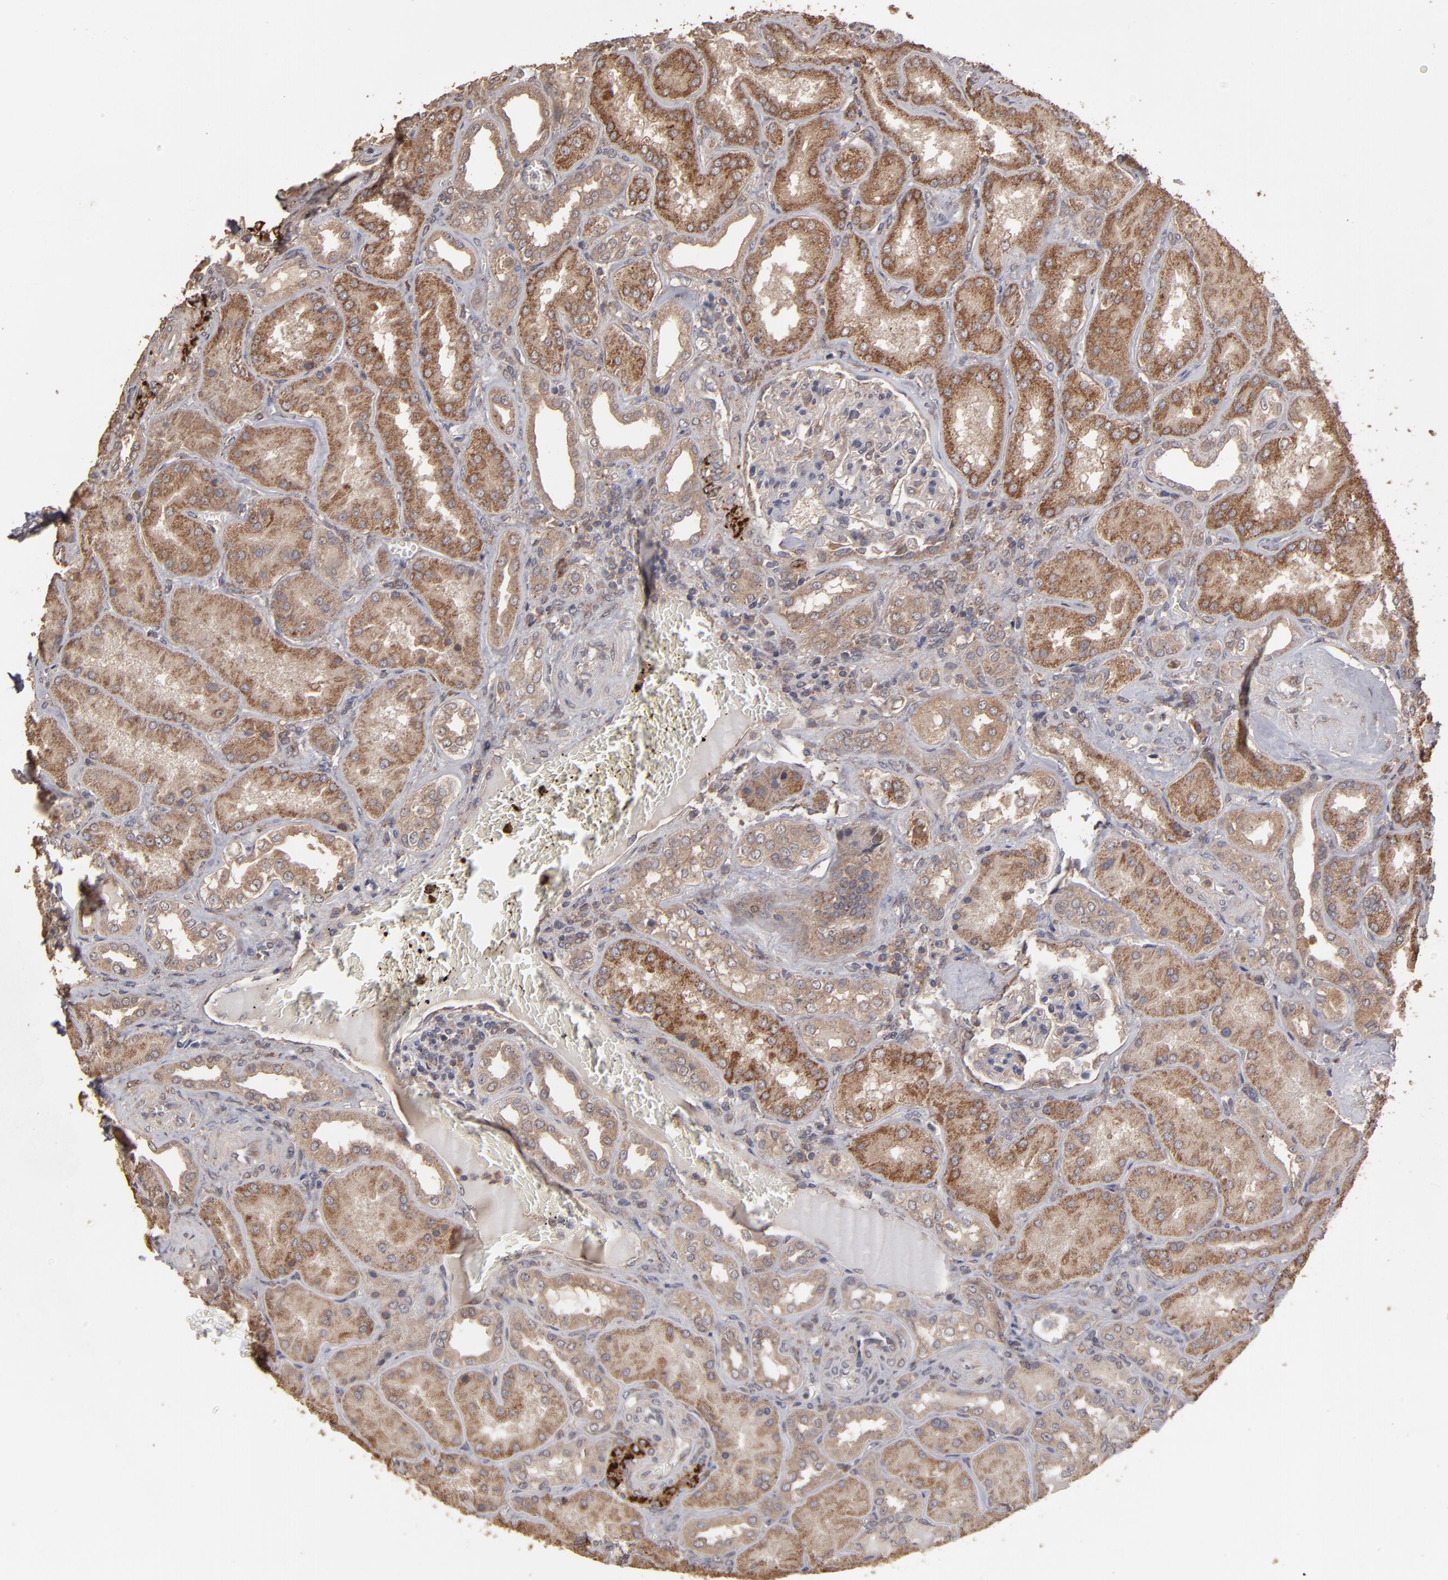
{"staining": {"intensity": "weak", "quantity": ">75%", "location": "cytoplasmic/membranous"}, "tissue": "kidney", "cell_type": "Cells in glomeruli", "image_type": "normal", "snomed": [{"axis": "morphology", "description": "Normal tissue, NOS"}, {"axis": "topography", "description": "Kidney"}], "caption": "Human kidney stained with a brown dye demonstrates weak cytoplasmic/membranous positive expression in approximately >75% of cells in glomeruli.", "gene": "MMP2", "patient": {"sex": "female", "age": 56}}